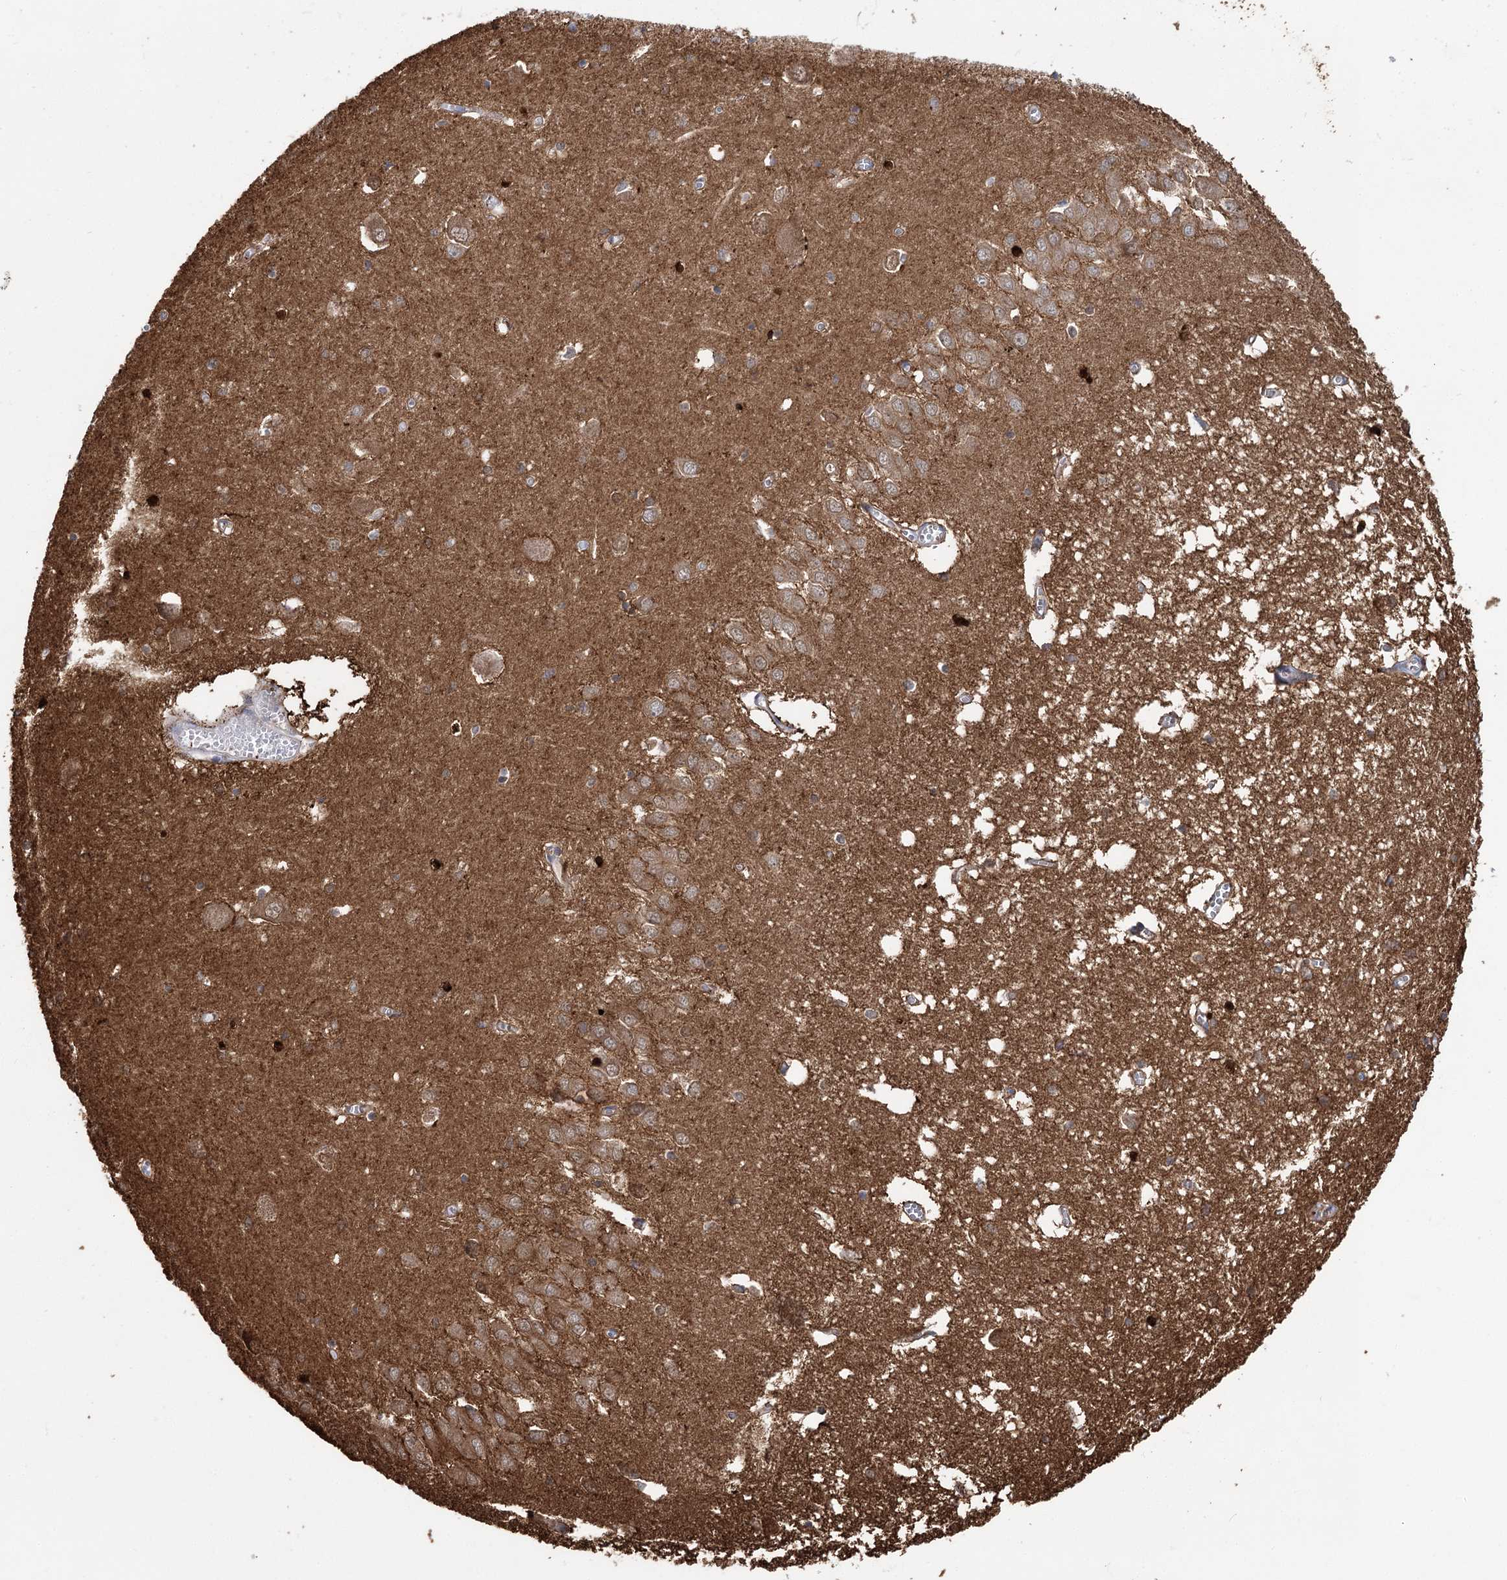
{"staining": {"intensity": "strong", "quantity": ">75%", "location": "cytoplasmic/membranous,nuclear"}, "tissue": "hippocampus", "cell_type": "Glial cells", "image_type": "normal", "snomed": [{"axis": "morphology", "description": "Normal tissue, NOS"}, {"axis": "topography", "description": "Hippocampus"}], "caption": "High-magnification brightfield microscopy of unremarkable hippocampus stained with DAB (3,3'-diaminobenzidine) (brown) and counterstained with hematoxylin (blue). glial cells exhibit strong cytoplasmic/membranous,nuclear positivity is appreciated in approximately>75% of cells.", "gene": "GUSB", "patient": {"sex": "male", "age": 70}}